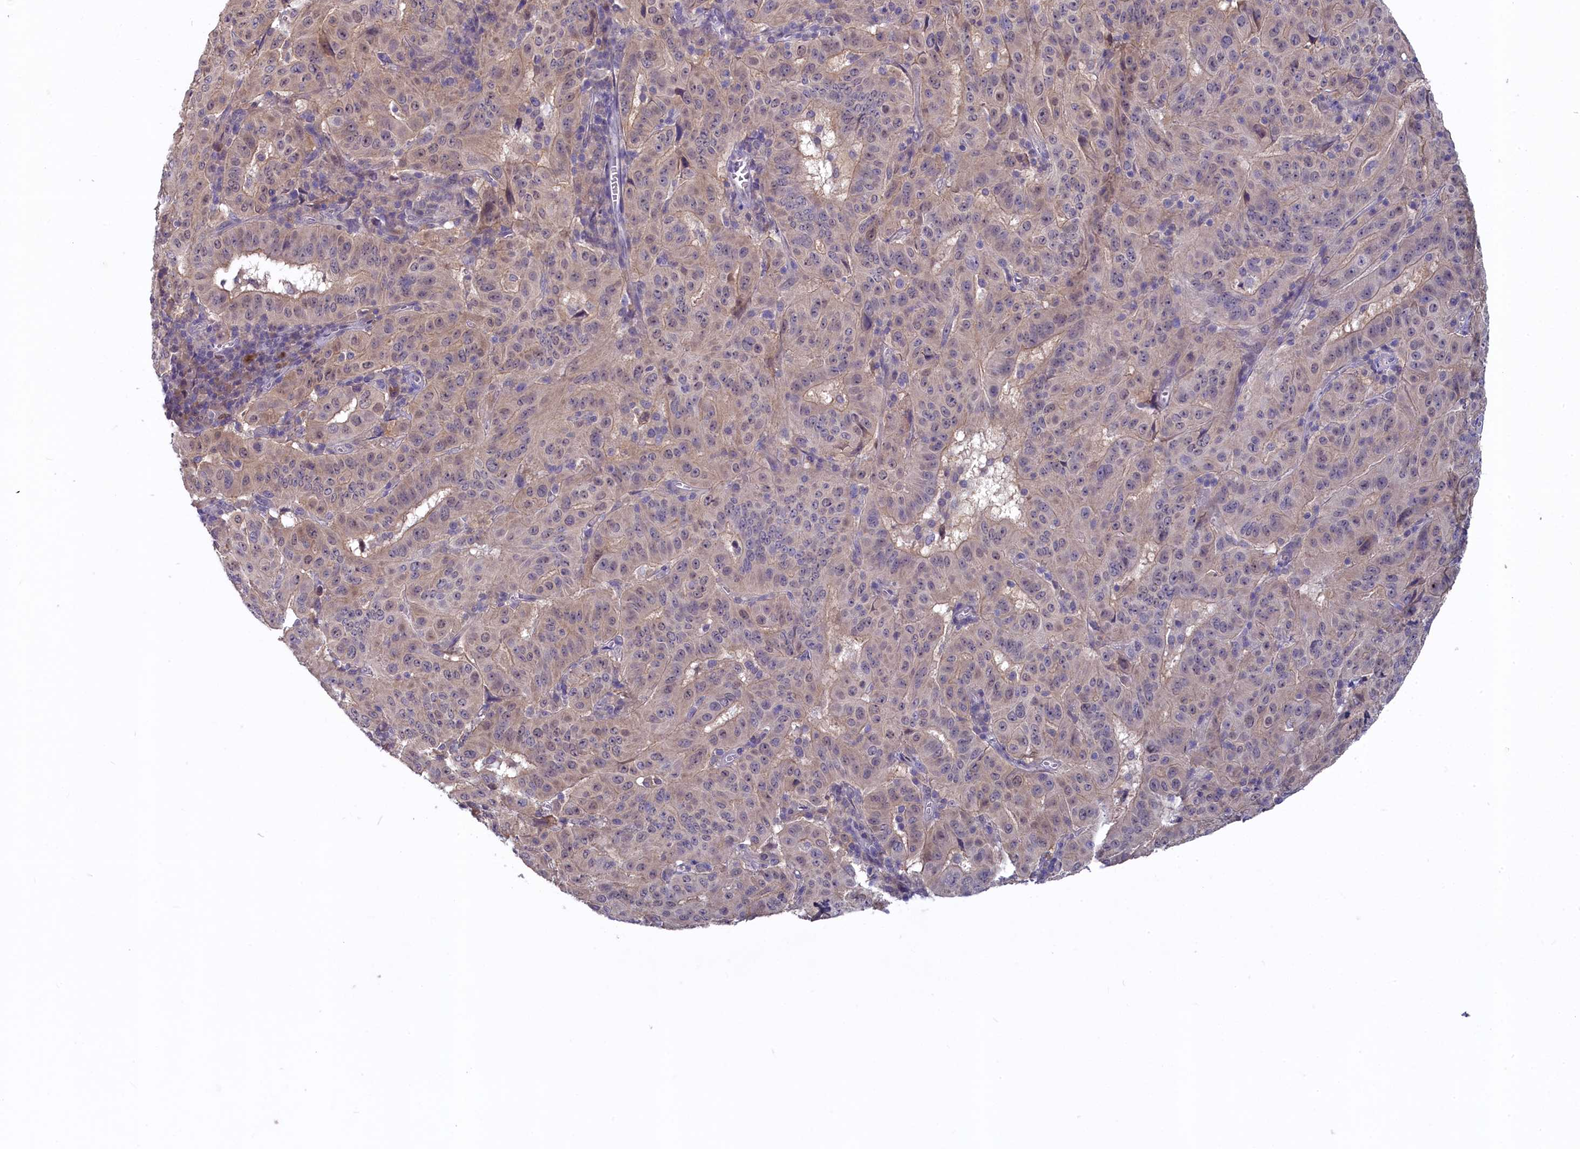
{"staining": {"intensity": "weak", "quantity": "25%-75%", "location": "cytoplasmic/membranous,nuclear"}, "tissue": "pancreatic cancer", "cell_type": "Tumor cells", "image_type": "cancer", "snomed": [{"axis": "morphology", "description": "Adenocarcinoma, NOS"}, {"axis": "topography", "description": "Pancreas"}], "caption": "This is an image of immunohistochemistry (IHC) staining of adenocarcinoma (pancreatic), which shows weak staining in the cytoplasmic/membranous and nuclear of tumor cells.", "gene": "UCHL3", "patient": {"sex": "male", "age": 63}}